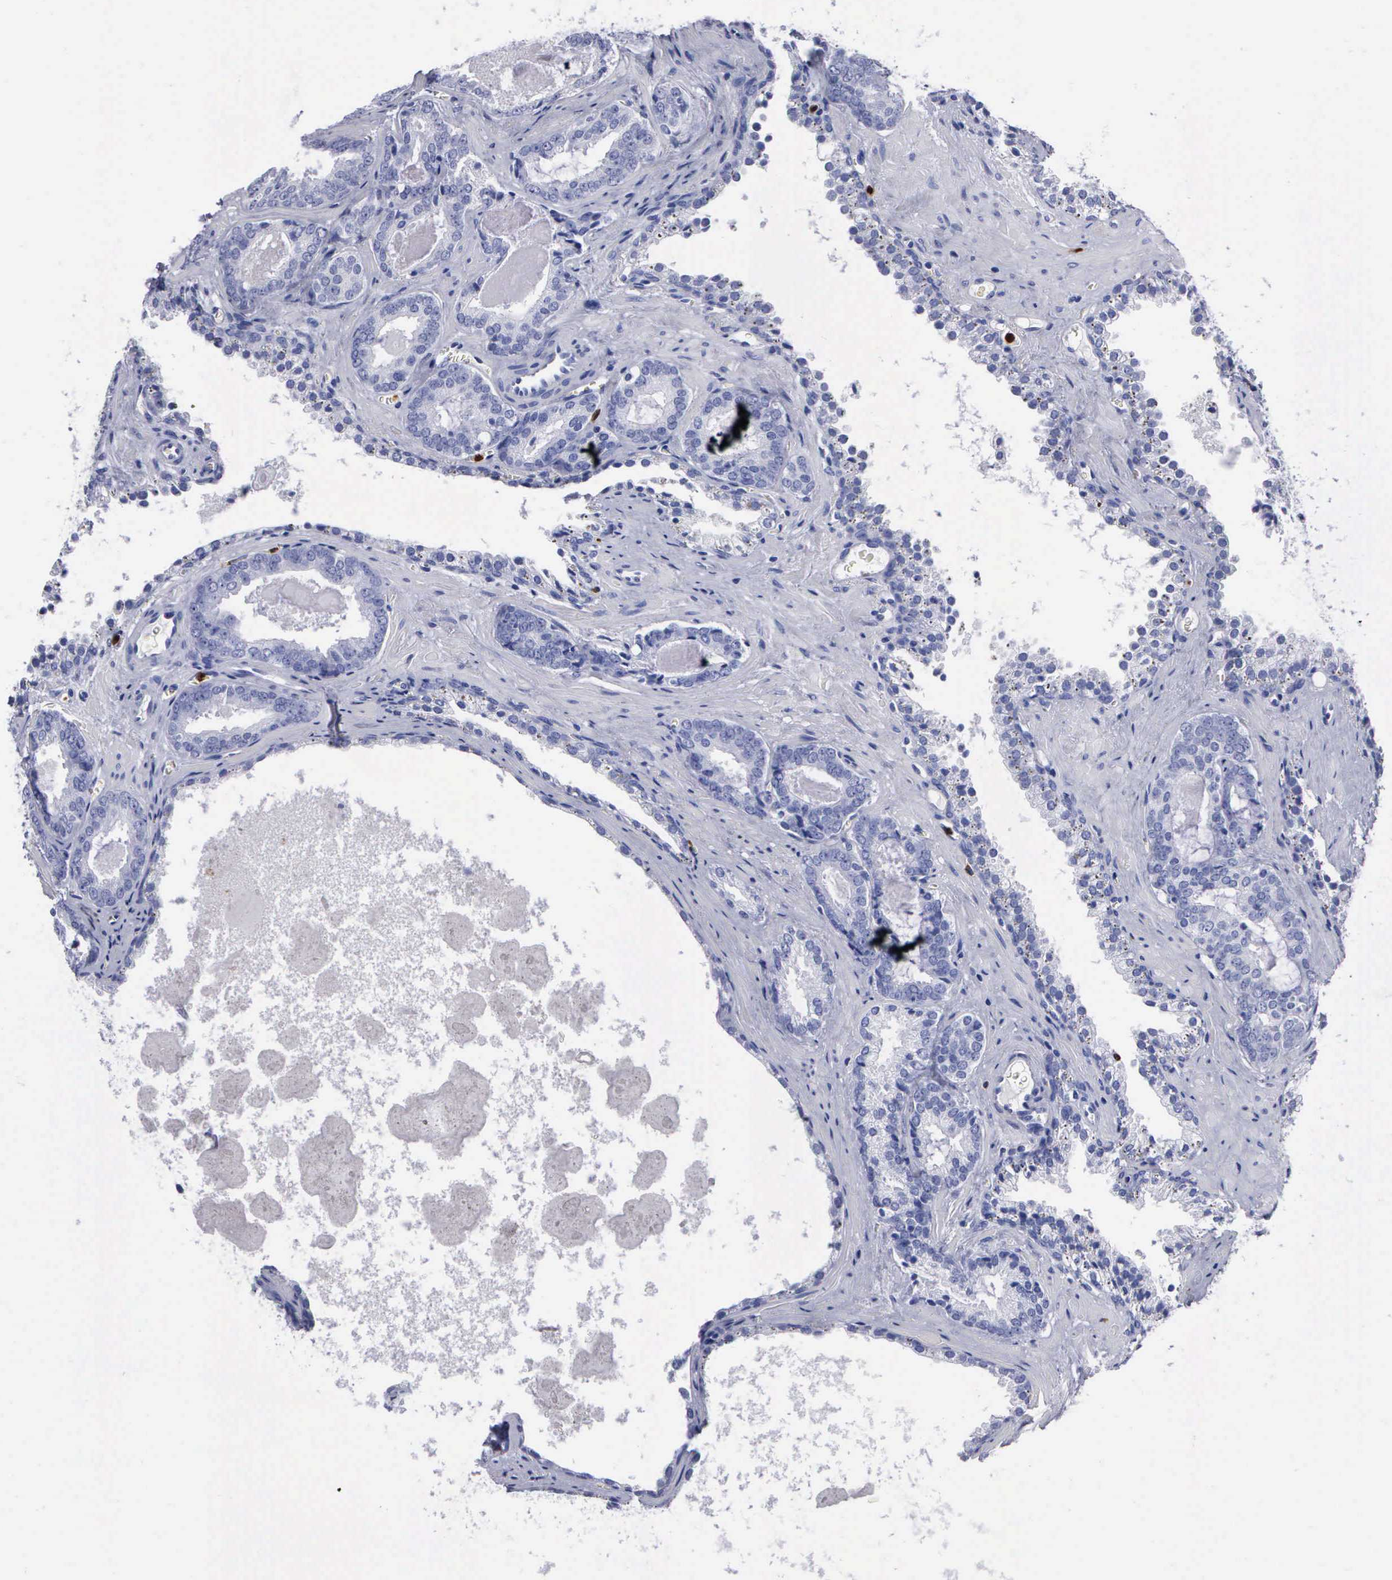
{"staining": {"intensity": "negative", "quantity": "none", "location": "none"}, "tissue": "prostate cancer", "cell_type": "Tumor cells", "image_type": "cancer", "snomed": [{"axis": "morphology", "description": "Adenocarcinoma, Medium grade"}, {"axis": "topography", "description": "Prostate"}], "caption": "IHC micrograph of neoplastic tissue: human prostate medium-grade adenocarcinoma stained with DAB exhibits no significant protein positivity in tumor cells. (Immunohistochemistry, brightfield microscopy, high magnification).", "gene": "CTSG", "patient": {"sex": "male", "age": 64}}